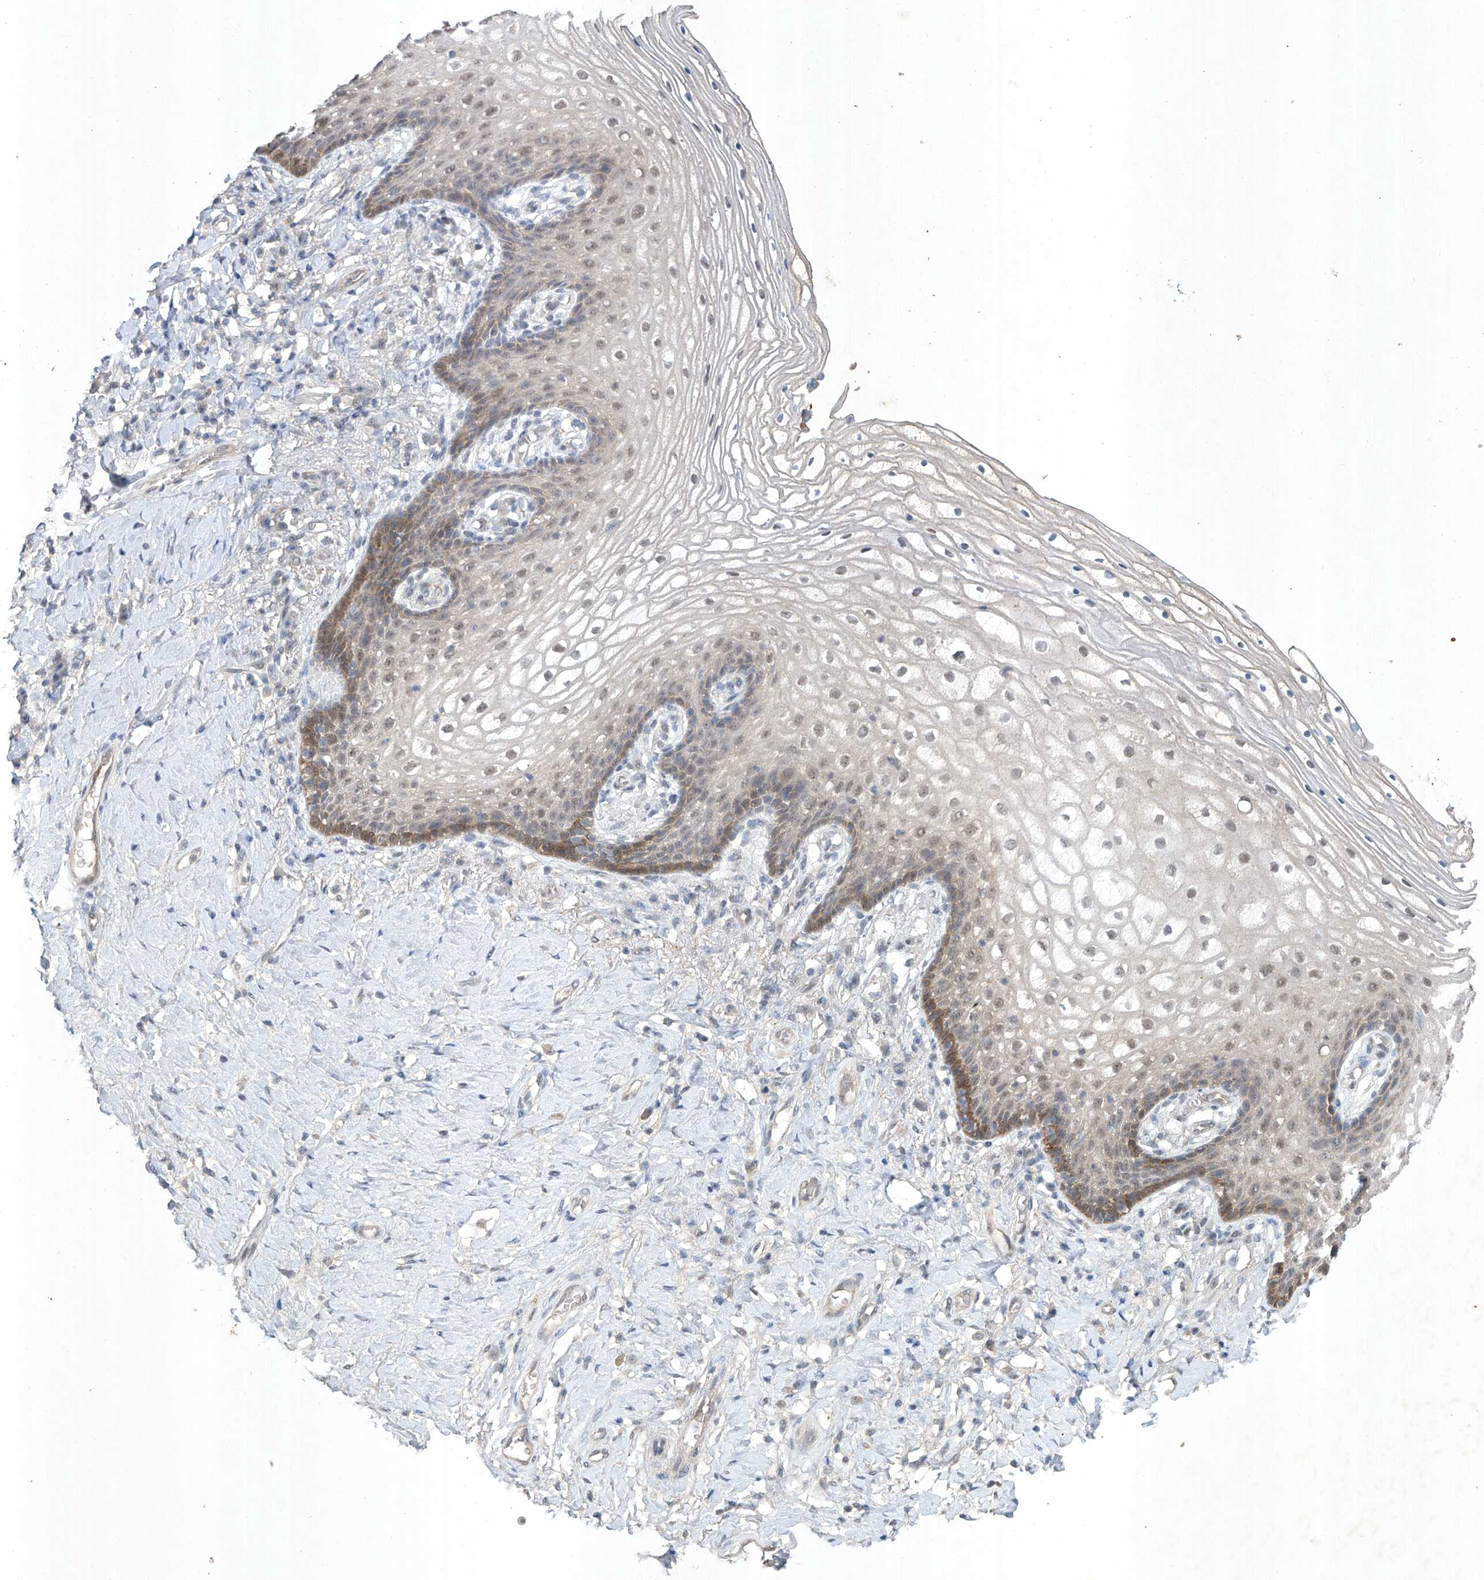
{"staining": {"intensity": "moderate", "quantity": "25%-75%", "location": "nuclear"}, "tissue": "vagina", "cell_type": "Squamous epithelial cells", "image_type": "normal", "snomed": [{"axis": "morphology", "description": "Normal tissue, NOS"}, {"axis": "topography", "description": "Vagina"}], "caption": "Immunohistochemical staining of benign vagina demonstrates moderate nuclear protein positivity in about 25%-75% of squamous epithelial cells.", "gene": "TAF8", "patient": {"sex": "female", "age": 60}}